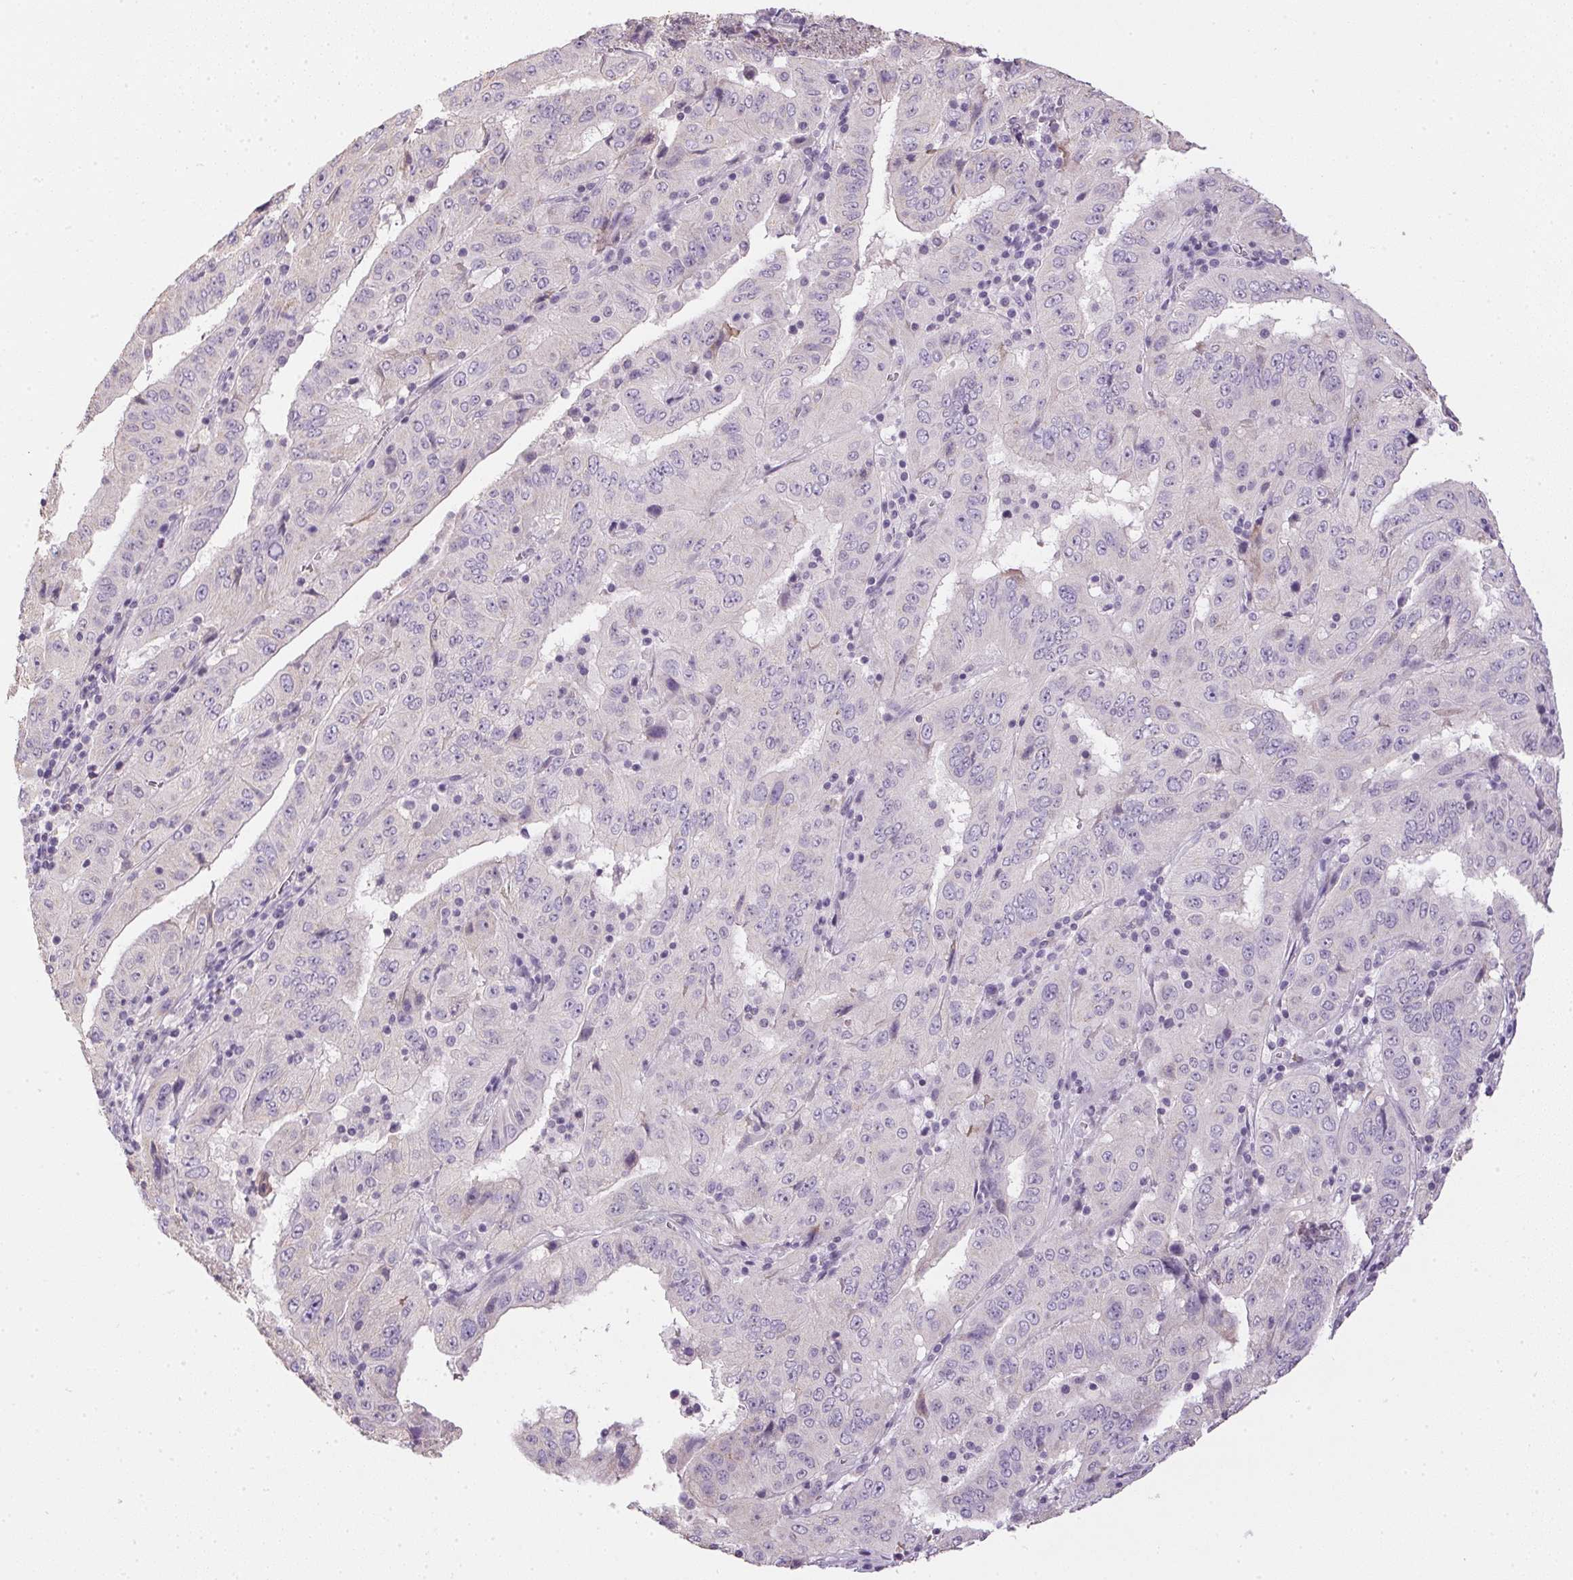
{"staining": {"intensity": "negative", "quantity": "none", "location": "none"}, "tissue": "pancreatic cancer", "cell_type": "Tumor cells", "image_type": "cancer", "snomed": [{"axis": "morphology", "description": "Adenocarcinoma, NOS"}, {"axis": "topography", "description": "Pancreas"}], "caption": "DAB (3,3'-diaminobenzidine) immunohistochemical staining of pancreatic adenocarcinoma demonstrates no significant staining in tumor cells.", "gene": "SPACA9", "patient": {"sex": "male", "age": 63}}